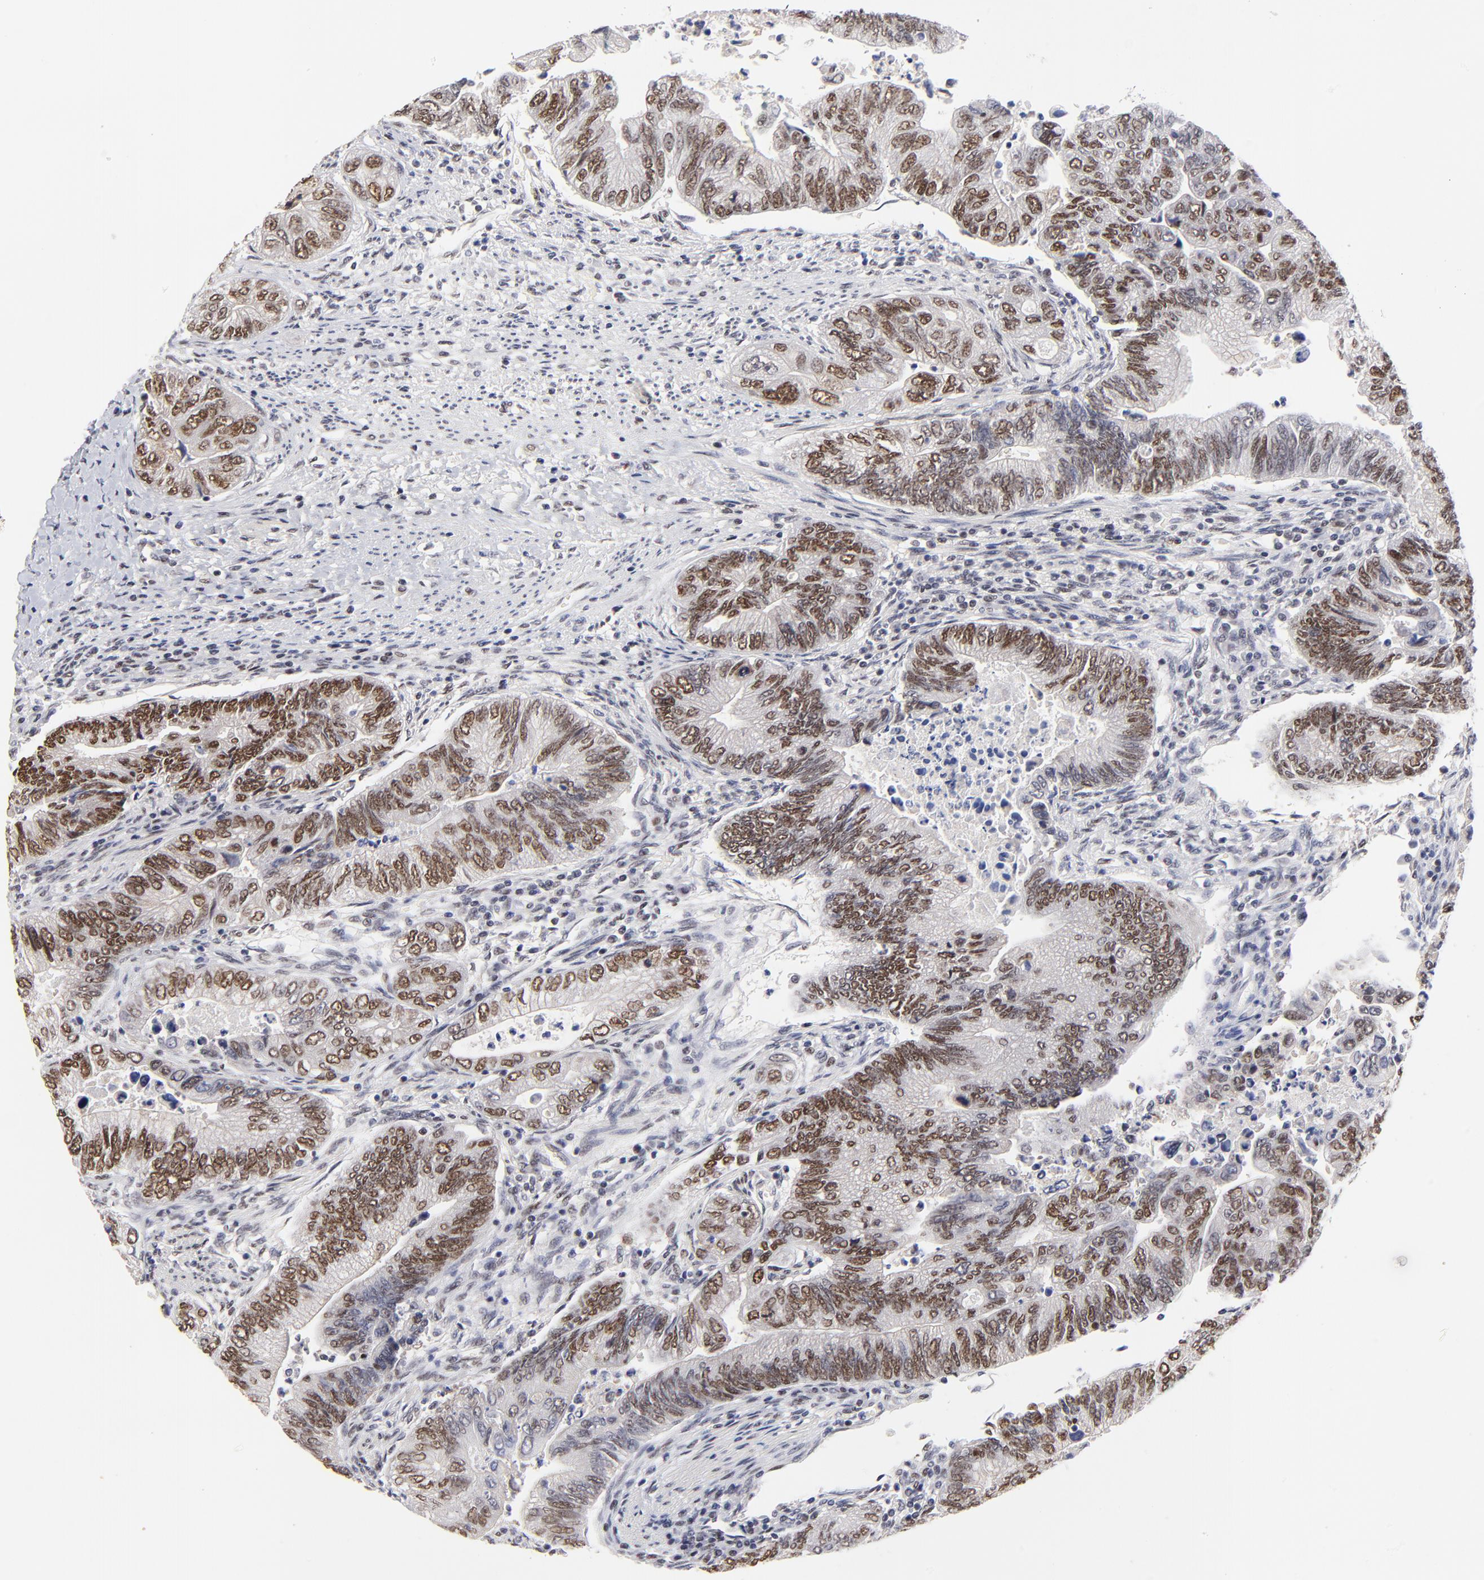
{"staining": {"intensity": "strong", "quantity": ">75%", "location": "nuclear"}, "tissue": "colorectal cancer", "cell_type": "Tumor cells", "image_type": "cancer", "snomed": [{"axis": "morphology", "description": "Adenocarcinoma, NOS"}, {"axis": "topography", "description": "Colon"}], "caption": "This histopathology image reveals colorectal adenocarcinoma stained with immunohistochemistry (IHC) to label a protein in brown. The nuclear of tumor cells show strong positivity for the protein. Nuclei are counter-stained blue.", "gene": "ZMYM3", "patient": {"sex": "female", "age": 11}}